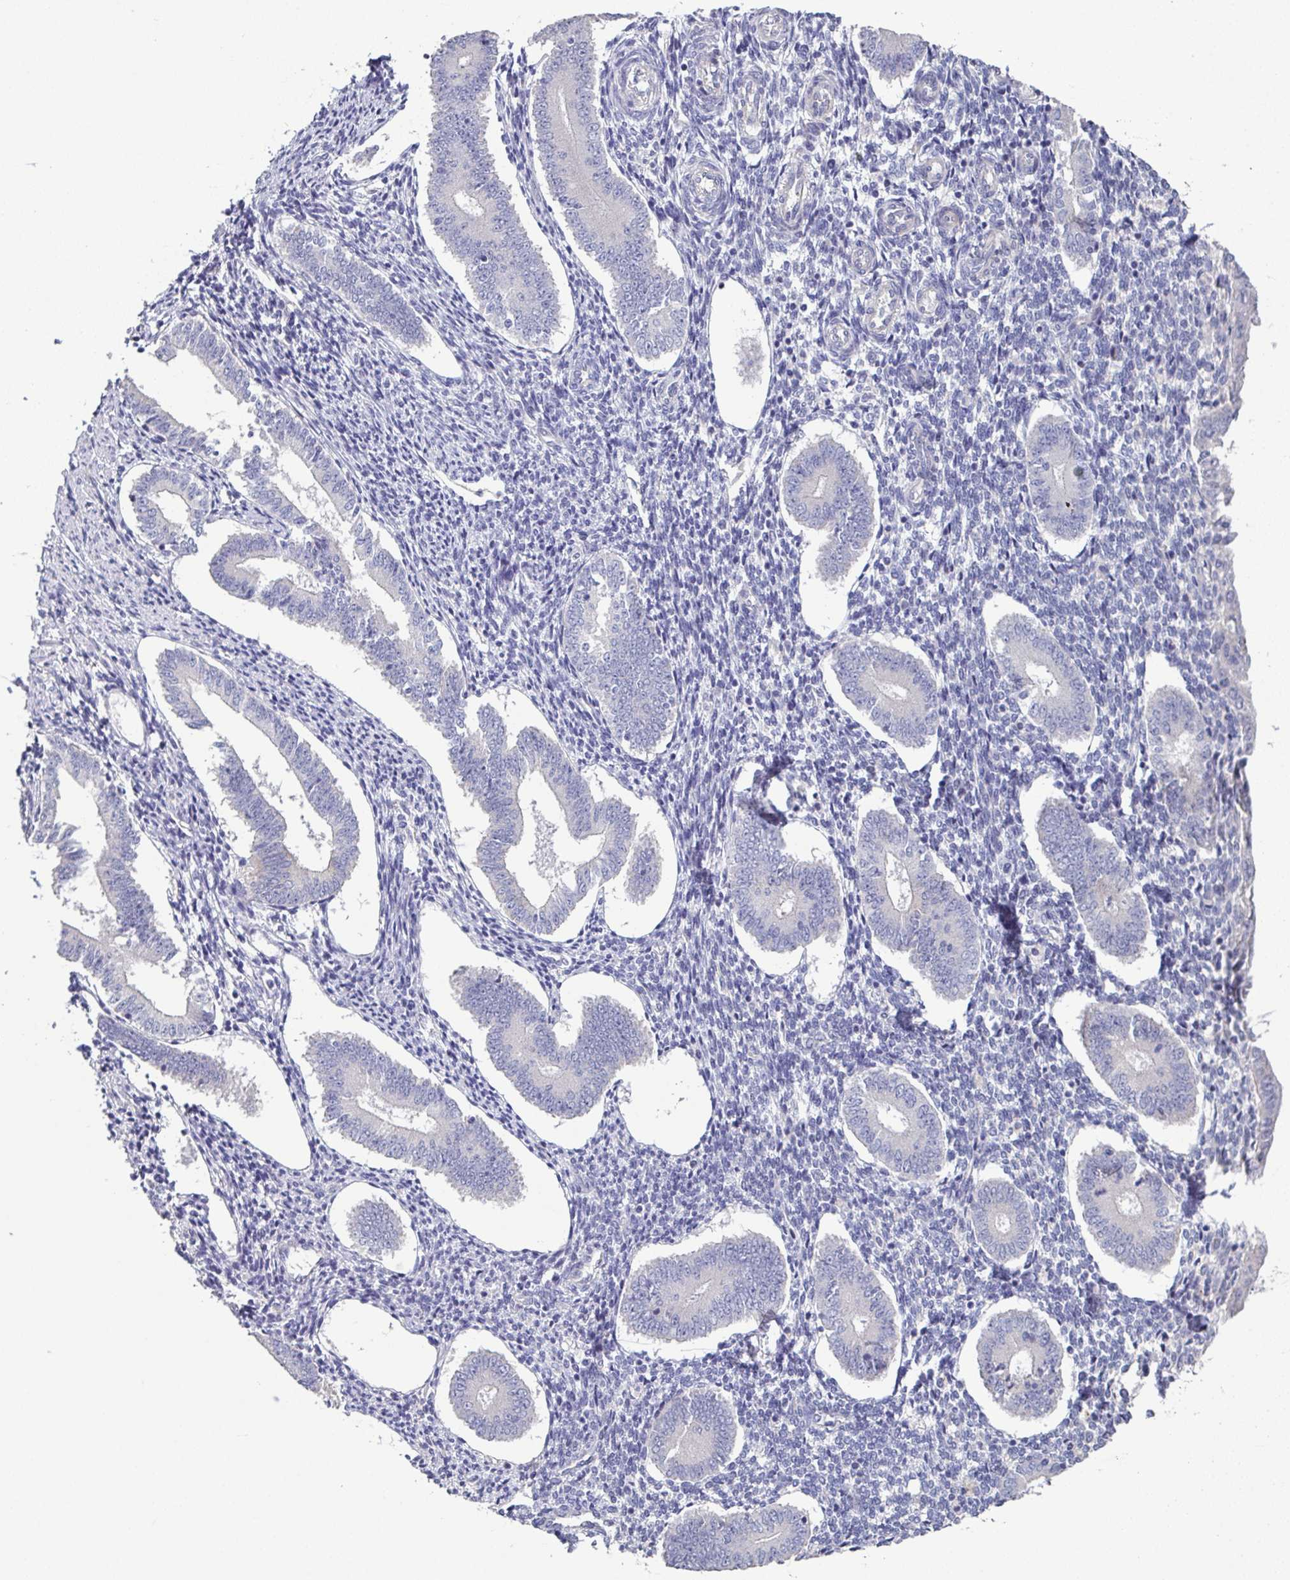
{"staining": {"intensity": "negative", "quantity": "none", "location": "none"}, "tissue": "endometrium", "cell_type": "Cells in endometrial stroma", "image_type": "normal", "snomed": [{"axis": "morphology", "description": "Normal tissue, NOS"}, {"axis": "topography", "description": "Endometrium"}], "caption": "The IHC photomicrograph has no significant expression in cells in endometrial stroma of endometrium.", "gene": "GLDC", "patient": {"sex": "female", "age": 40}}